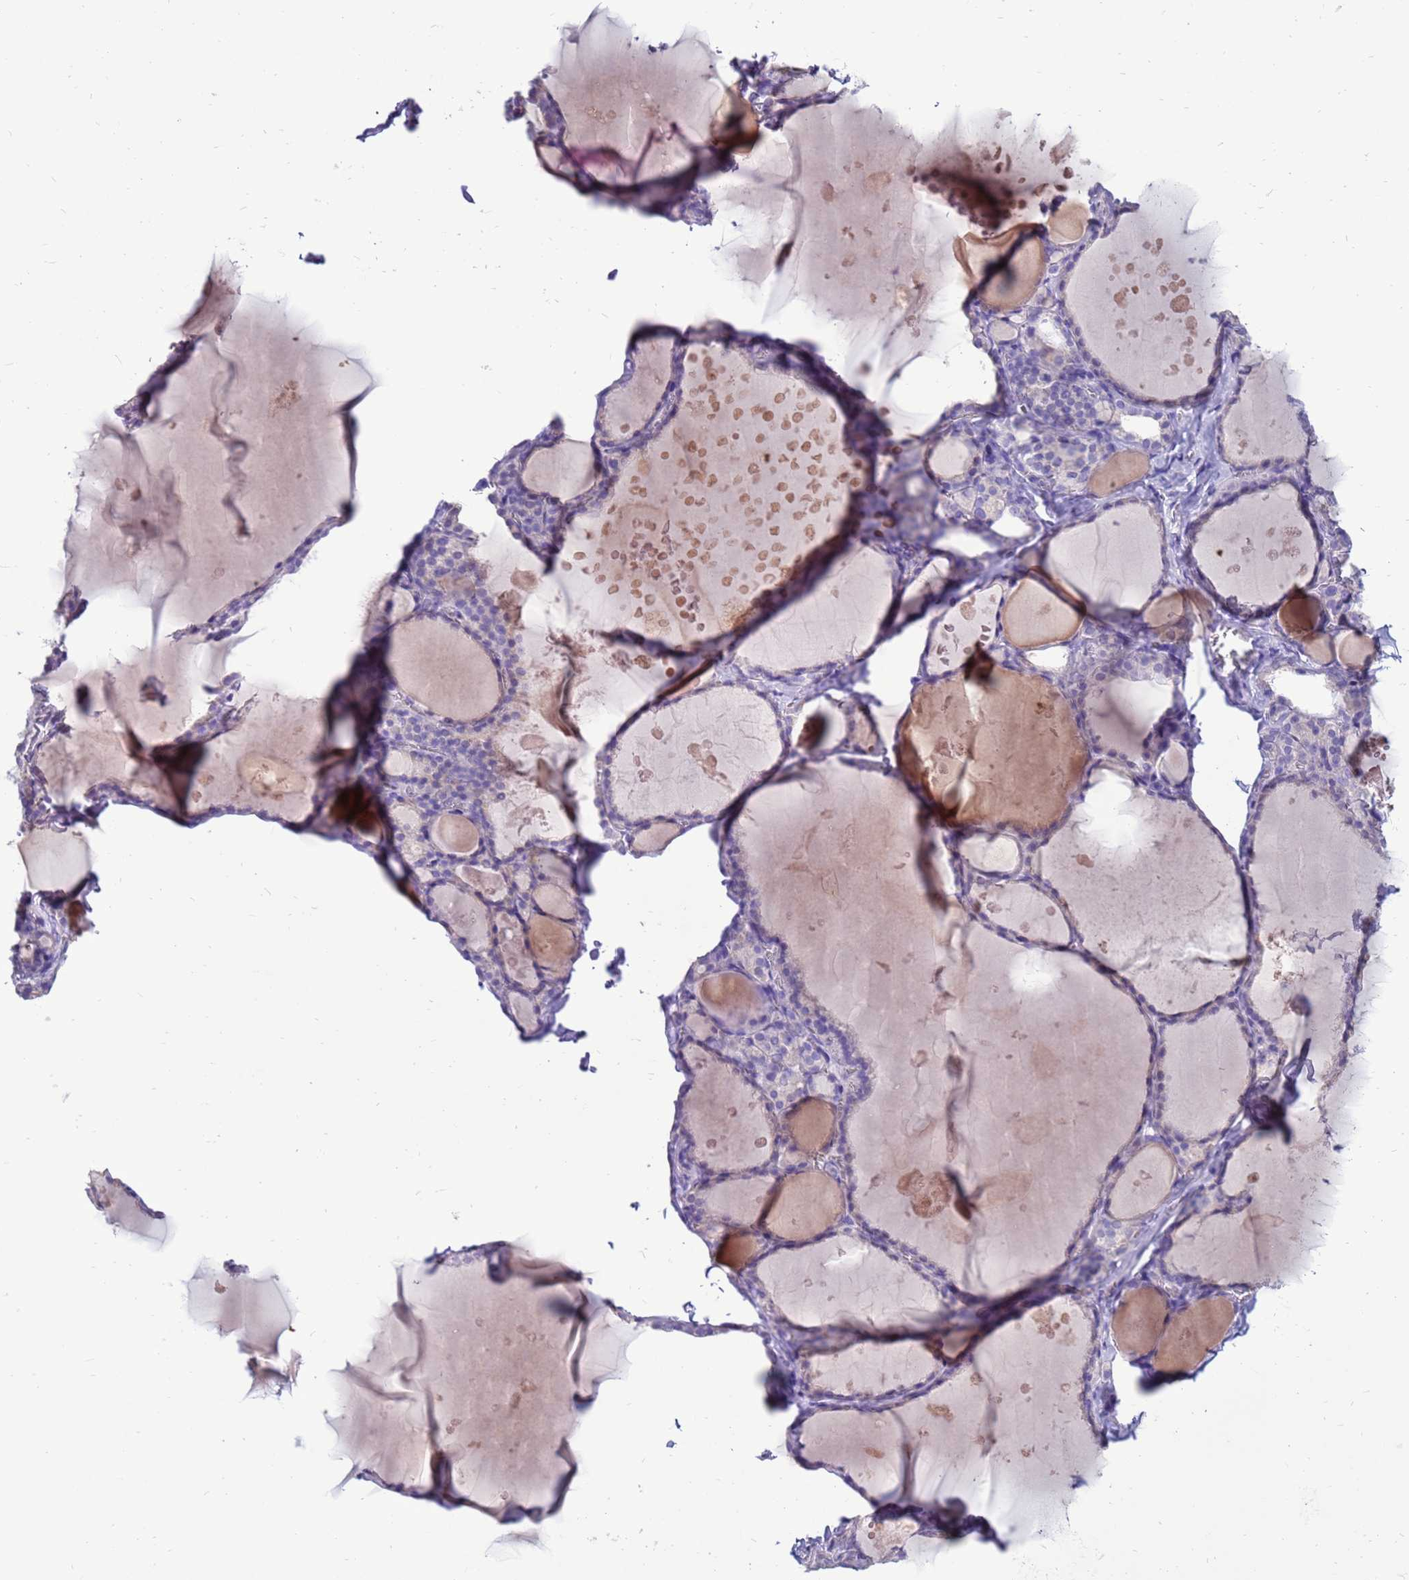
{"staining": {"intensity": "negative", "quantity": "none", "location": "none"}, "tissue": "thyroid gland", "cell_type": "Glandular cells", "image_type": "normal", "snomed": [{"axis": "morphology", "description": "Normal tissue, NOS"}, {"axis": "topography", "description": "Thyroid gland"}], "caption": "Protein analysis of unremarkable thyroid gland exhibits no significant expression in glandular cells. The staining was performed using DAB to visualize the protein expression in brown, while the nuclei were stained in blue with hematoxylin (Magnification: 20x).", "gene": "PDE10A", "patient": {"sex": "male", "age": 56}}